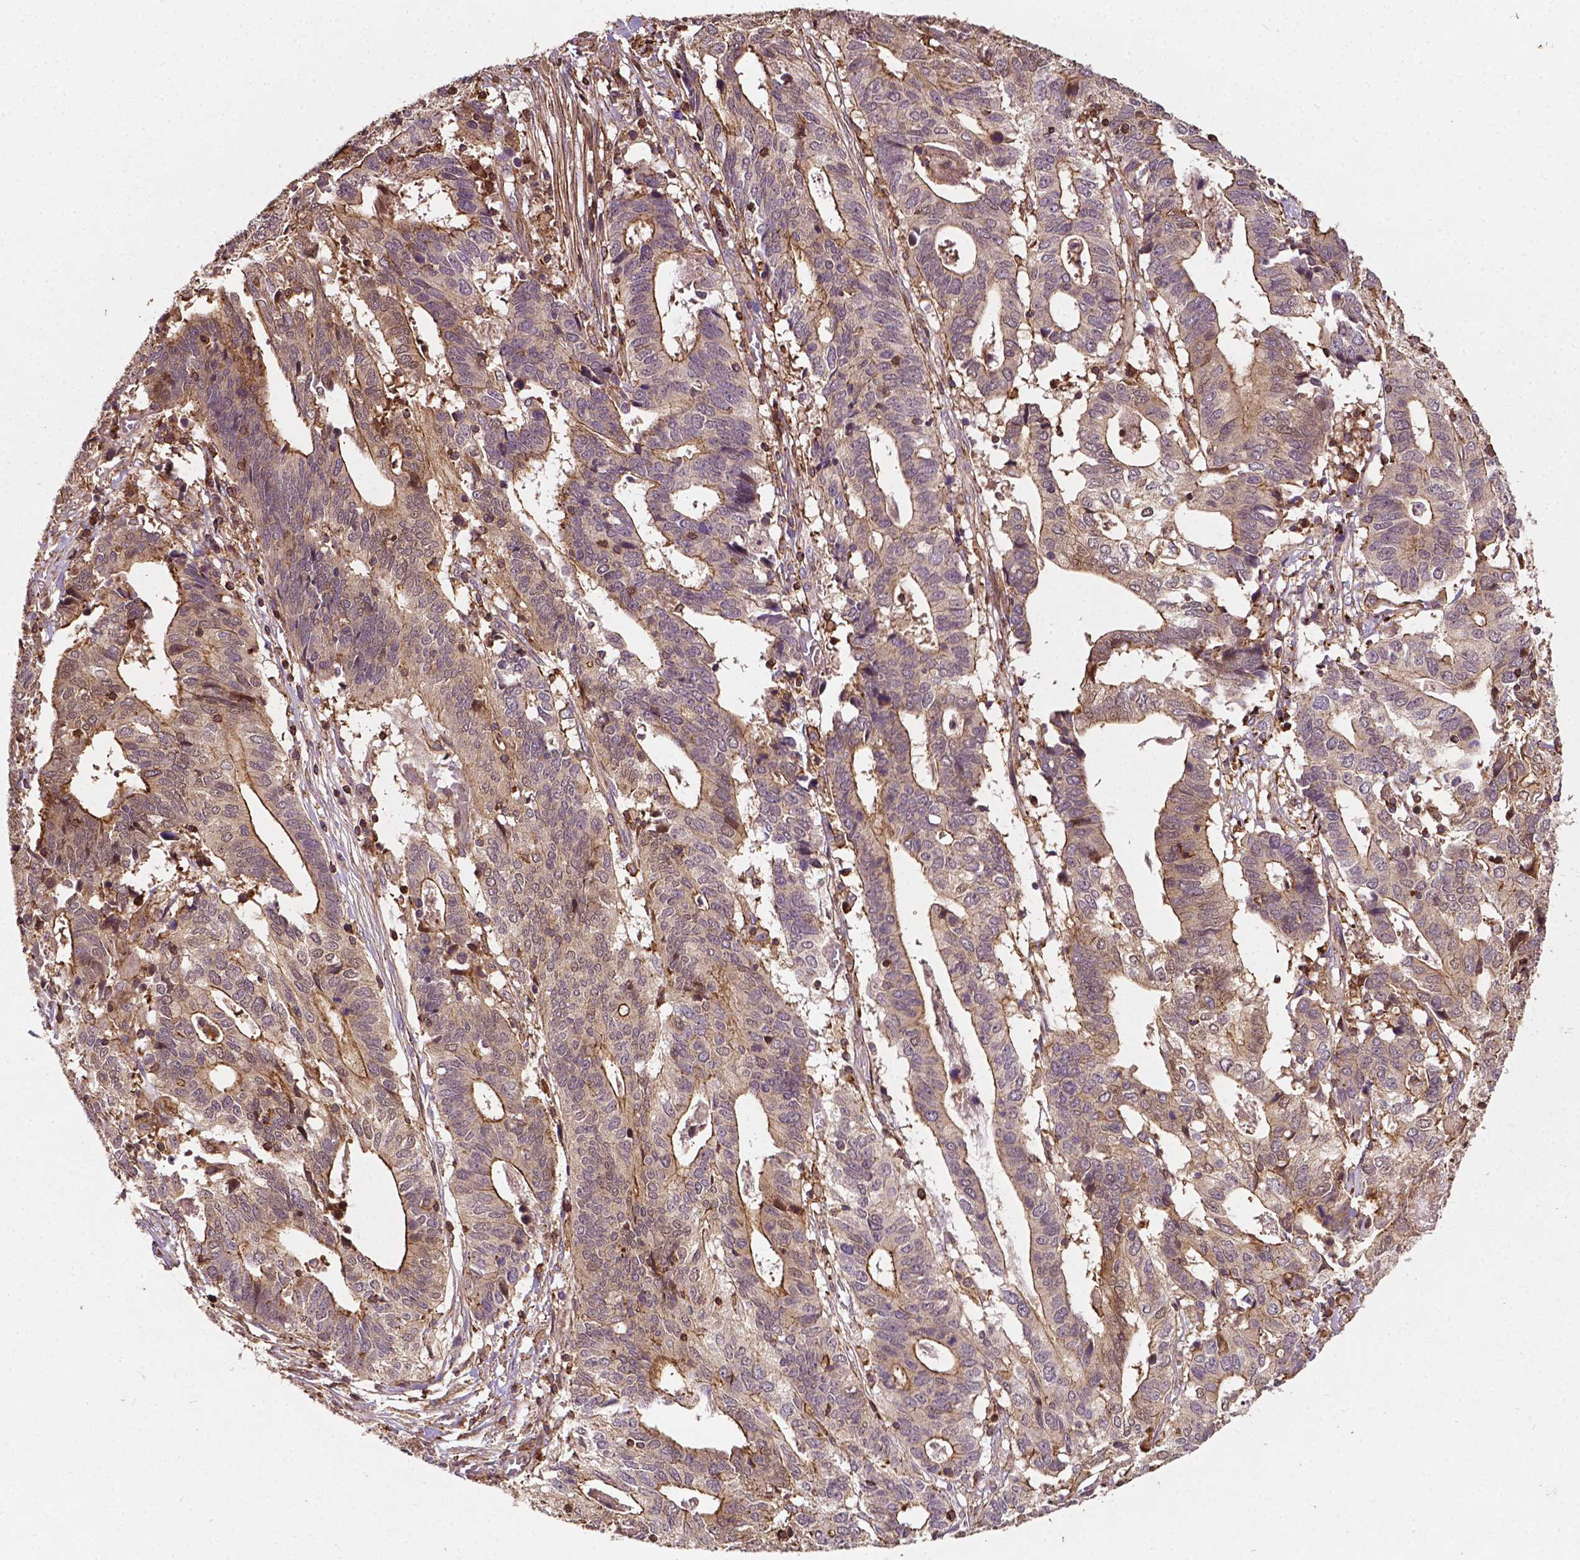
{"staining": {"intensity": "weak", "quantity": ">75%", "location": "cytoplasmic/membranous"}, "tissue": "stomach cancer", "cell_type": "Tumor cells", "image_type": "cancer", "snomed": [{"axis": "morphology", "description": "Adenocarcinoma, NOS"}, {"axis": "topography", "description": "Stomach, upper"}], "caption": "Immunohistochemistry (IHC) staining of stomach cancer (adenocarcinoma), which displays low levels of weak cytoplasmic/membranous positivity in about >75% of tumor cells indicating weak cytoplasmic/membranous protein staining. The staining was performed using DAB (3,3'-diaminobenzidine) (brown) for protein detection and nuclei were counterstained in hematoxylin (blue).", "gene": "ZMYND19", "patient": {"sex": "female", "age": 67}}